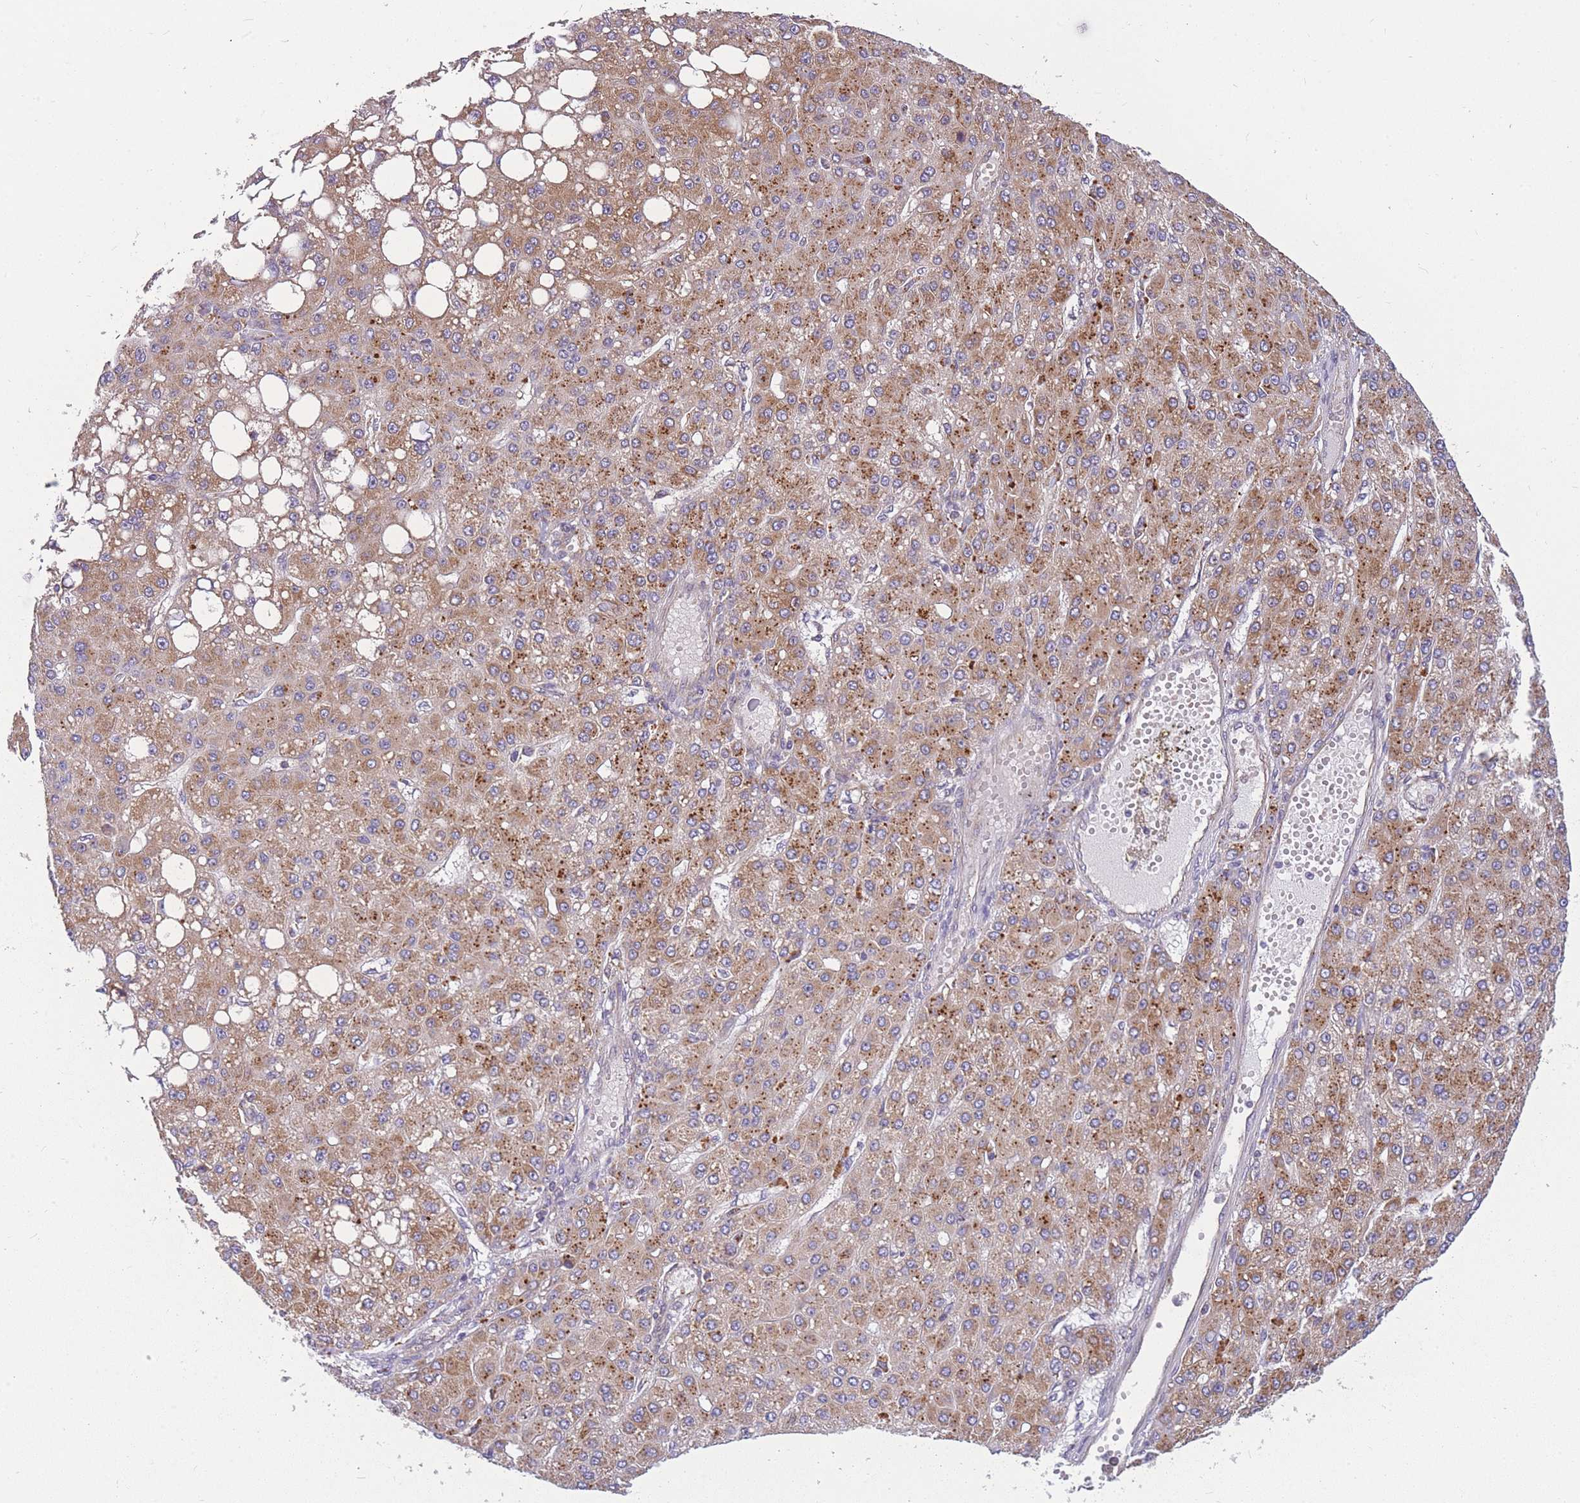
{"staining": {"intensity": "moderate", "quantity": ">75%", "location": "cytoplasmic/membranous"}, "tissue": "liver cancer", "cell_type": "Tumor cells", "image_type": "cancer", "snomed": [{"axis": "morphology", "description": "Carcinoma, Hepatocellular, NOS"}, {"axis": "topography", "description": "Liver"}], "caption": "An immunohistochemistry (IHC) histopathology image of neoplastic tissue is shown. Protein staining in brown shows moderate cytoplasmic/membranous positivity in liver cancer within tumor cells.", "gene": "MRPL23", "patient": {"sex": "male", "age": 67}}